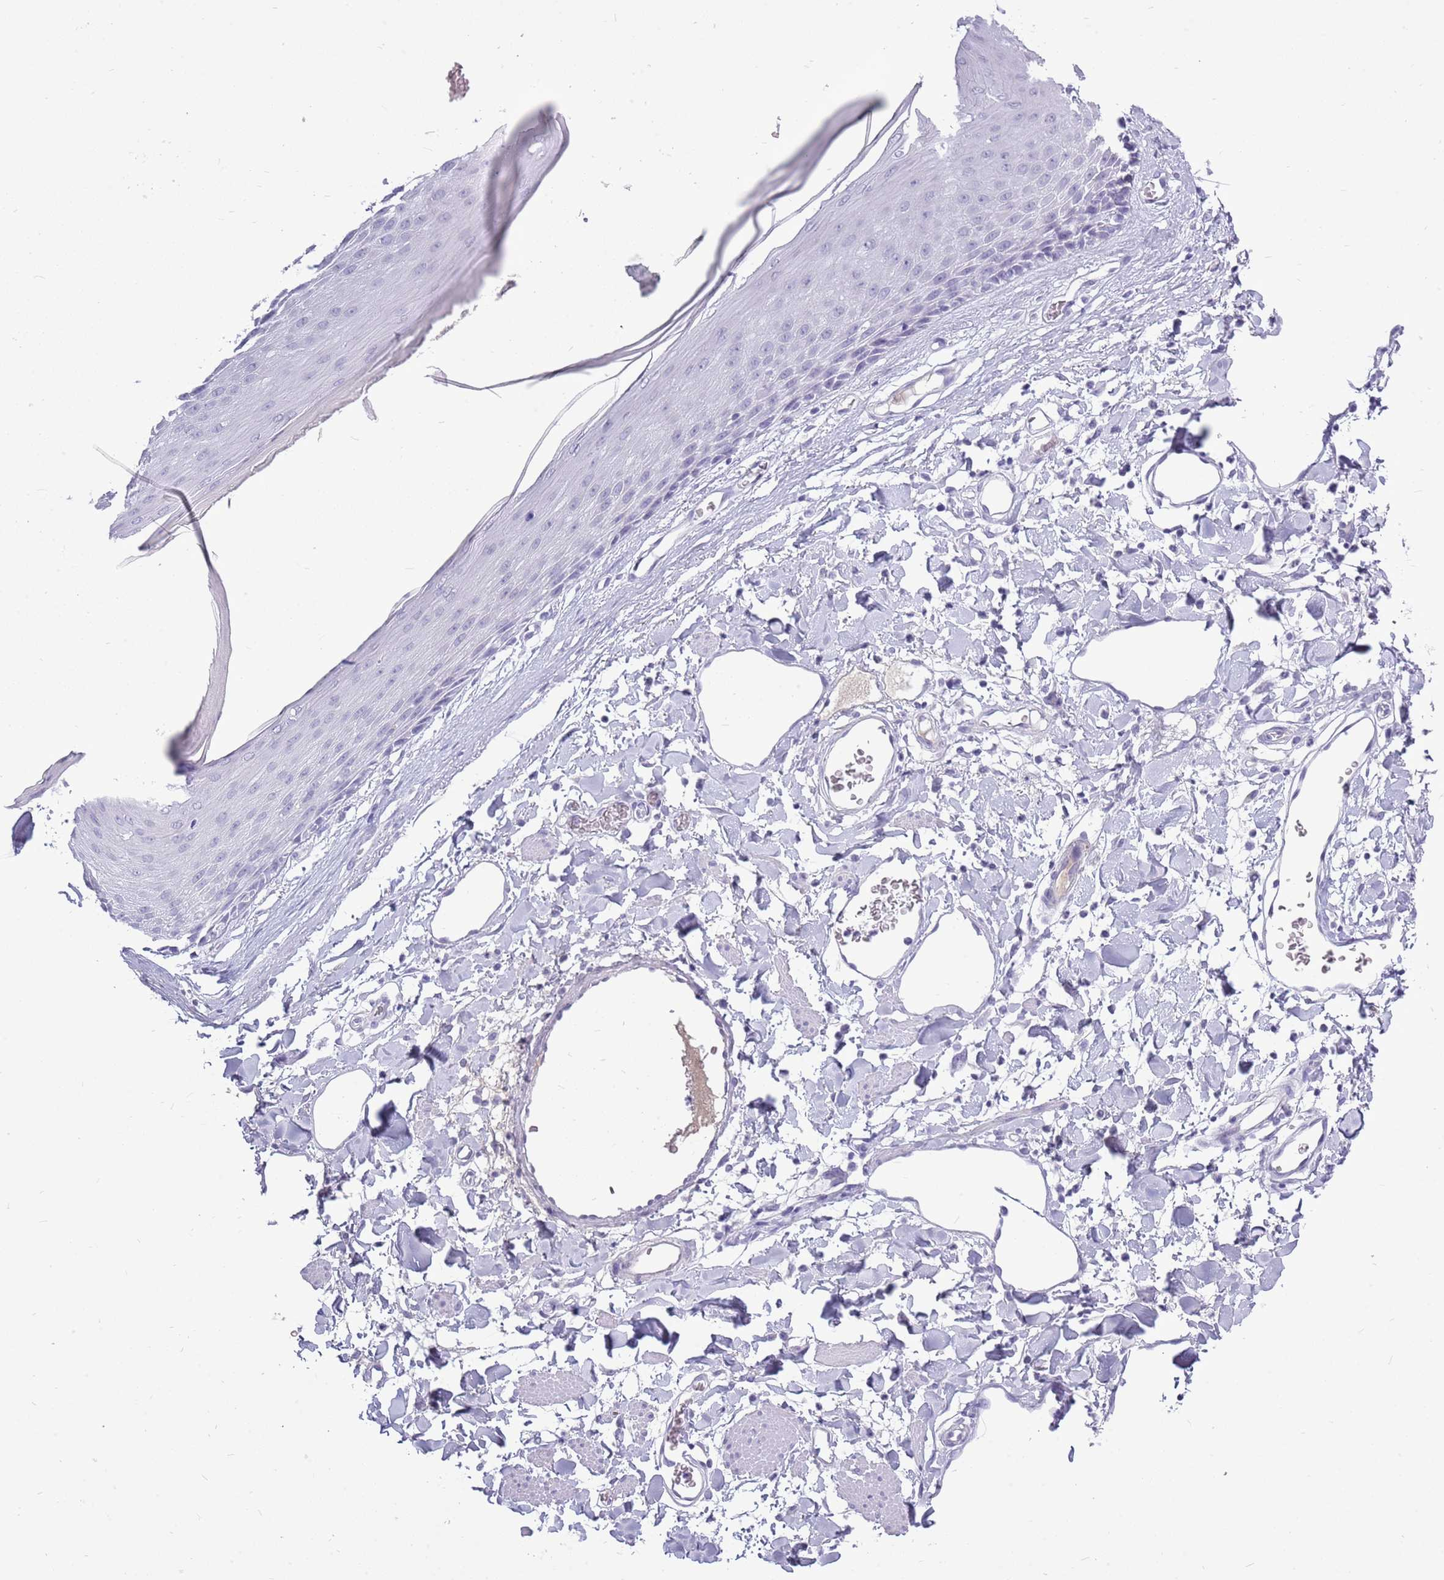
{"staining": {"intensity": "negative", "quantity": "none", "location": "none"}, "tissue": "skin", "cell_type": "Epidermal cells", "image_type": "normal", "snomed": [{"axis": "morphology", "description": "Normal tissue, NOS"}, {"axis": "topography", "description": "Vulva"}], "caption": "Immunohistochemistry (IHC) histopathology image of unremarkable skin: human skin stained with DAB displays no significant protein expression in epidermal cells. Nuclei are stained in blue.", "gene": "ZNF425", "patient": {"sex": "female", "age": 68}}